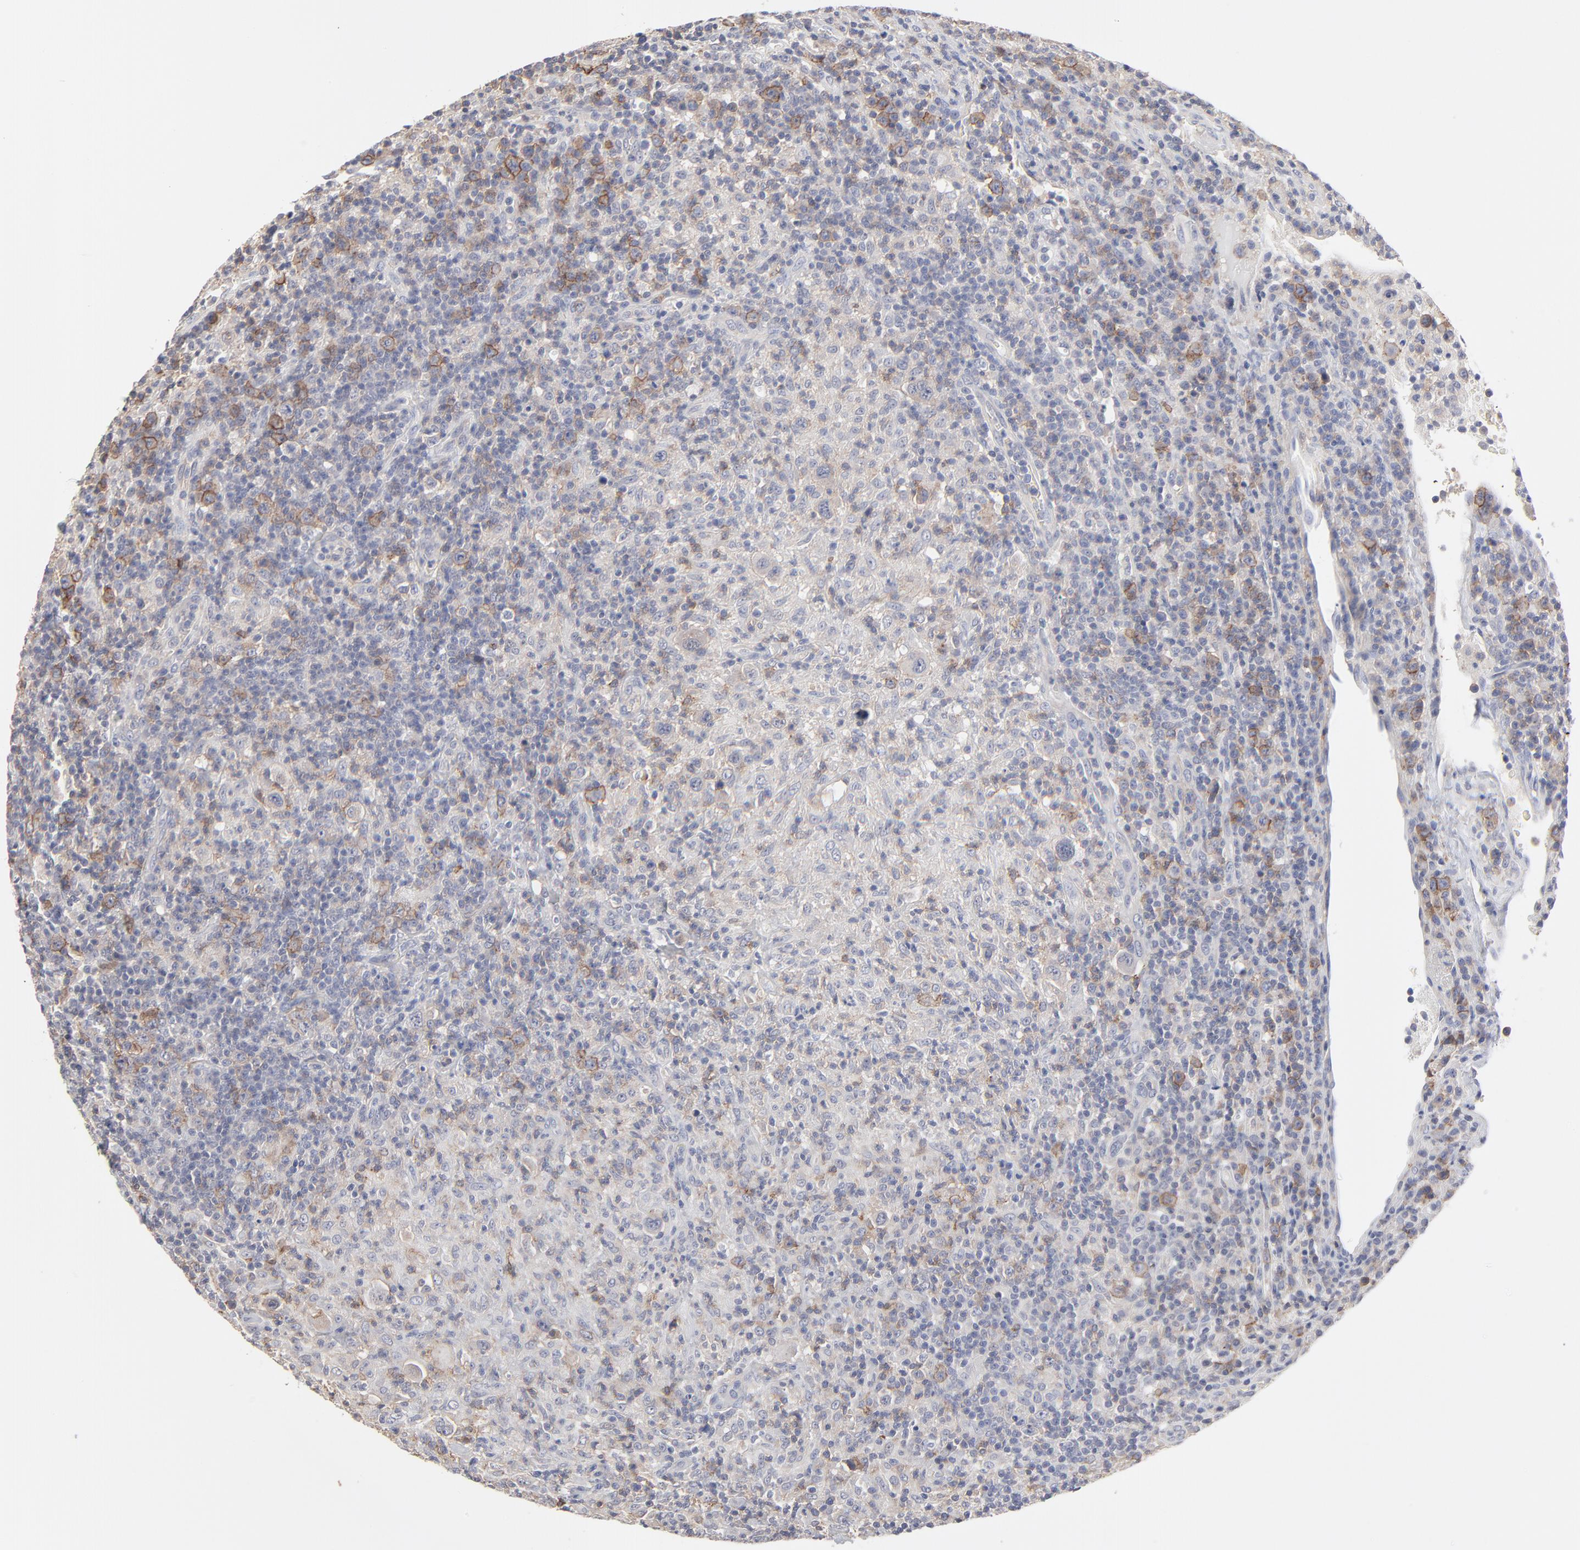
{"staining": {"intensity": "moderate", "quantity": "25%-75%", "location": "cytoplasmic/membranous"}, "tissue": "lymphoma", "cell_type": "Tumor cells", "image_type": "cancer", "snomed": [{"axis": "morphology", "description": "Hodgkin's disease, NOS"}, {"axis": "topography", "description": "Lymph node"}], "caption": "Human Hodgkin's disease stained with a brown dye exhibits moderate cytoplasmic/membranous positive staining in approximately 25%-75% of tumor cells.", "gene": "SLC16A1", "patient": {"sex": "male", "age": 65}}